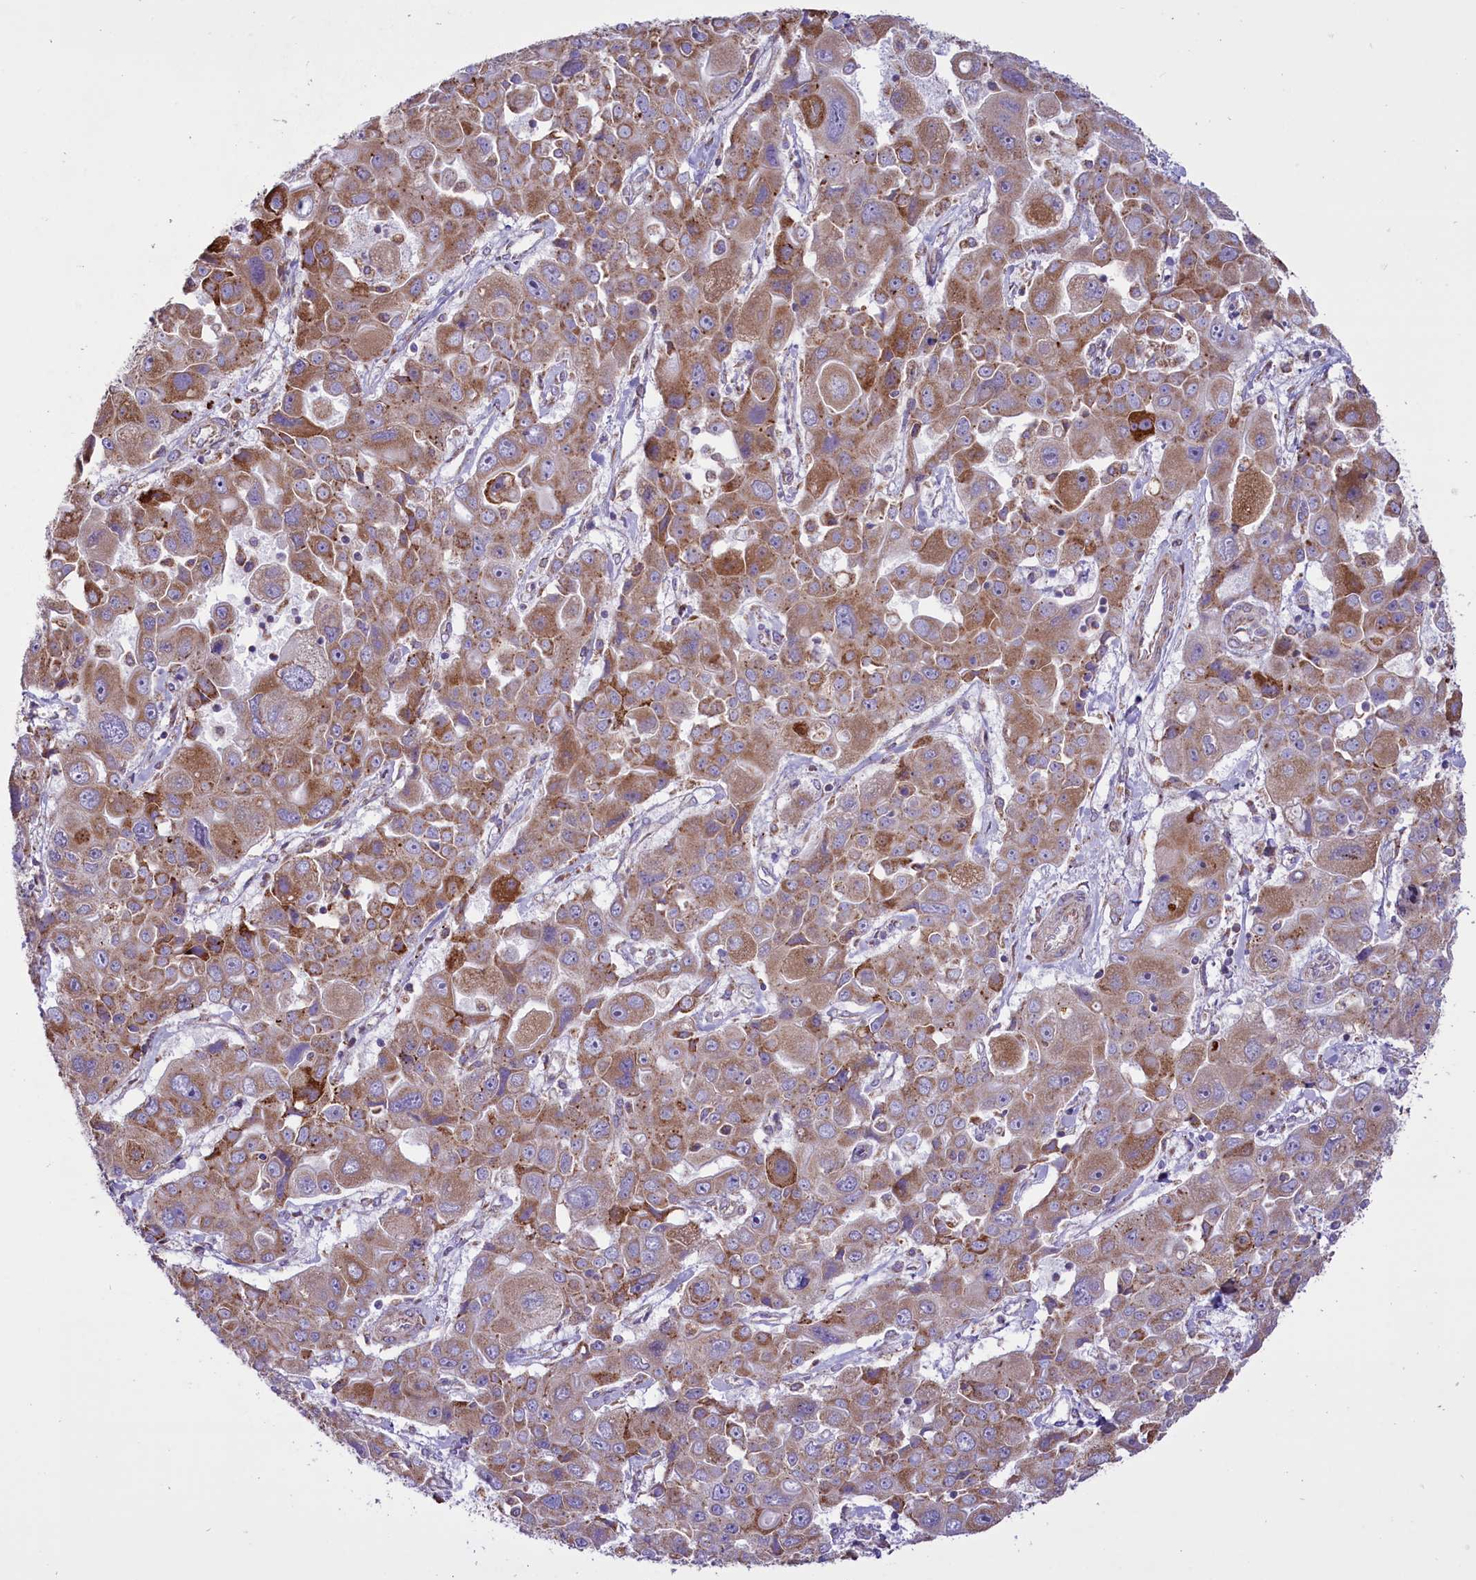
{"staining": {"intensity": "moderate", "quantity": ">75%", "location": "cytoplasmic/membranous"}, "tissue": "liver cancer", "cell_type": "Tumor cells", "image_type": "cancer", "snomed": [{"axis": "morphology", "description": "Cholangiocarcinoma"}, {"axis": "topography", "description": "Liver"}], "caption": "Liver cholangiocarcinoma stained with DAB immunohistochemistry (IHC) reveals medium levels of moderate cytoplasmic/membranous positivity in approximately >75% of tumor cells.", "gene": "PTPRU", "patient": {"sex": "male", "age": 67}}